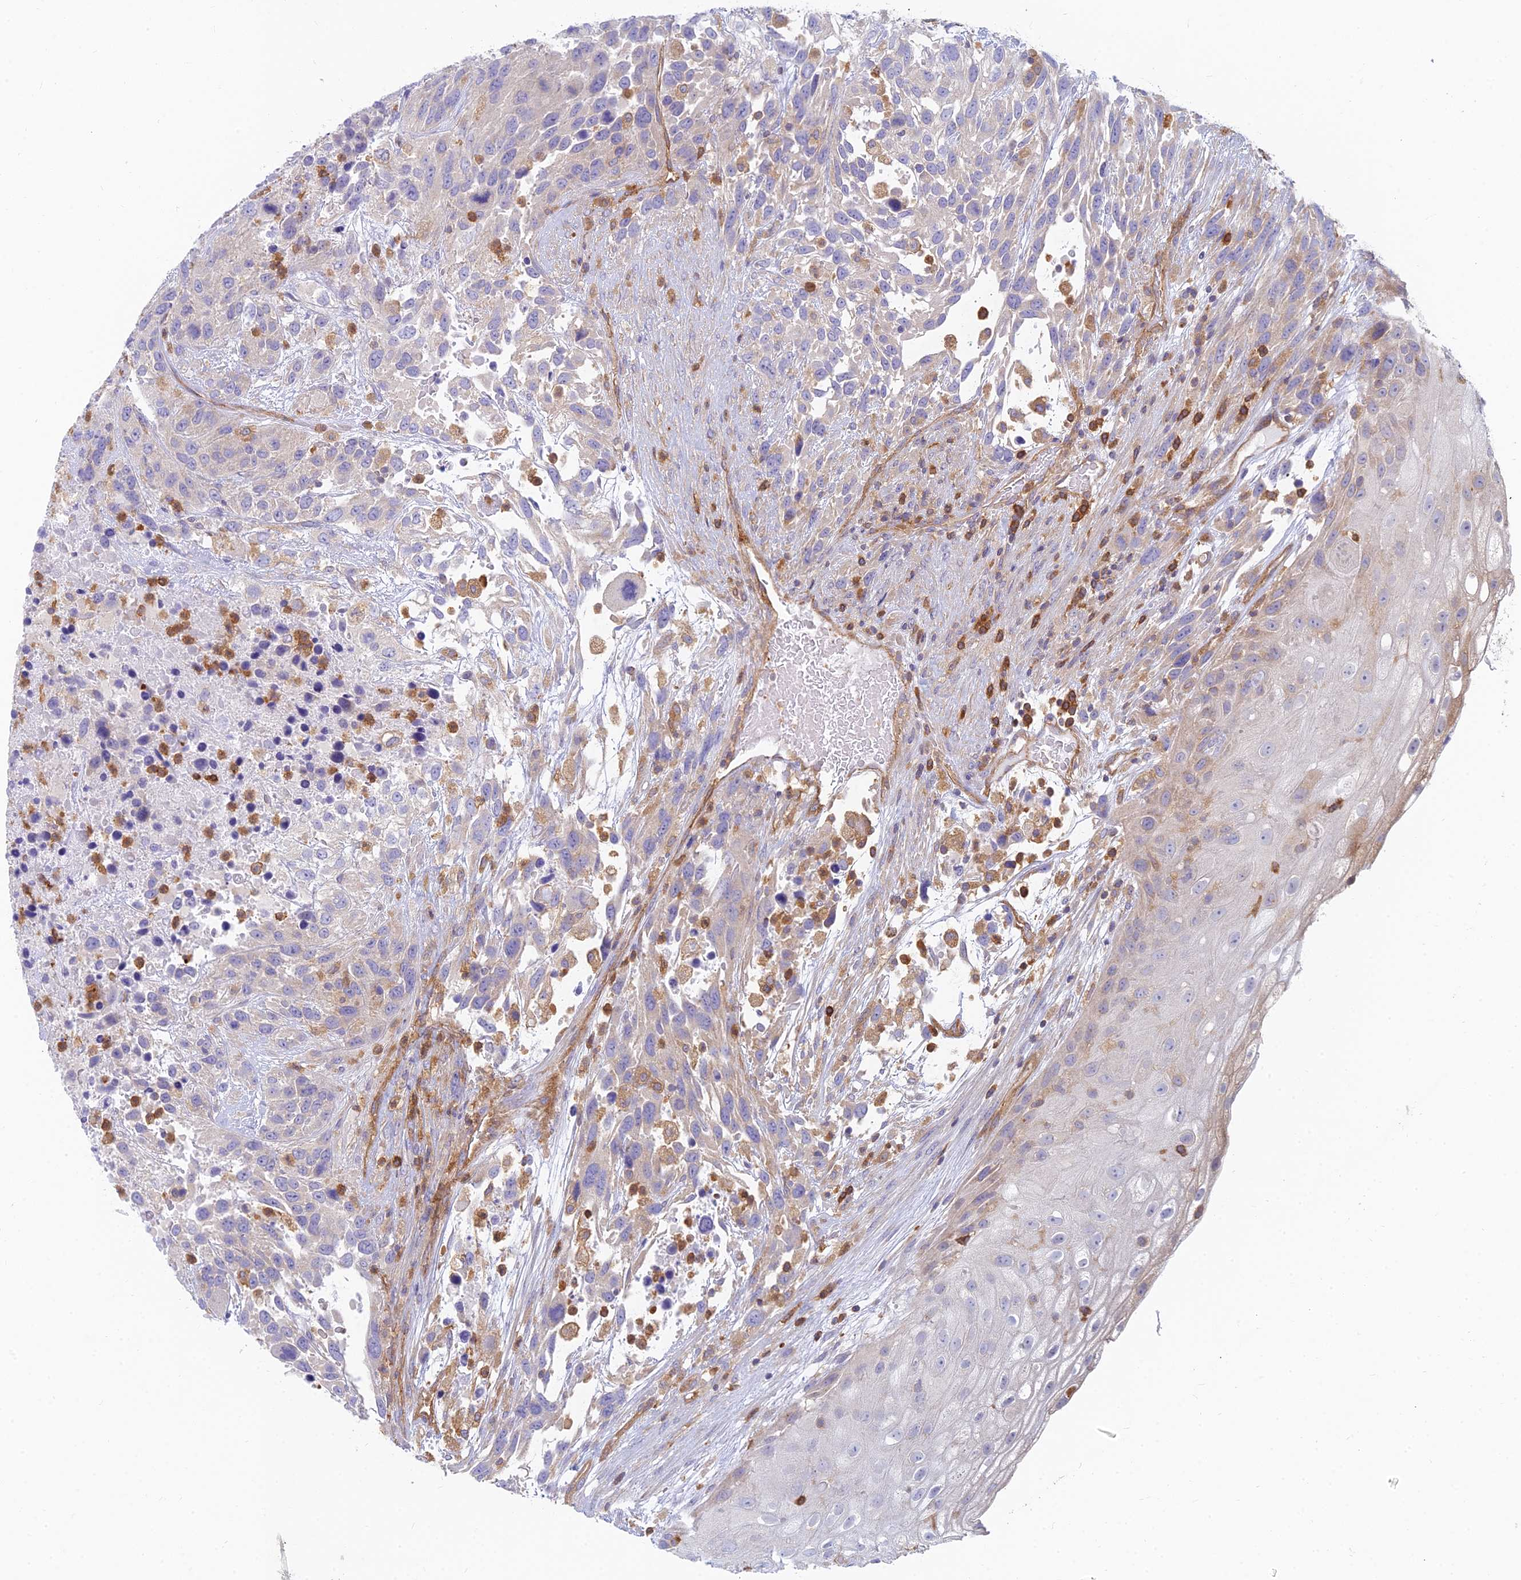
{"staining": {"intensity": "negative", "quantity": "none", "location": "none"}, "tissue": "urothelial cancer", "cell_type": "Tumor cells", "image_type": "cancer", "snomed": [{"axis": "morphology", "description": "Urothelial carcinoma, High grade"}, {"axis": "topography", "description": "Urinary bladder"}], "caption": "There is no significant positivity in tumor cells of urothelial cancer. (DAB immunohistochemistry with hematoxylin counter stain).", "gene": "STRN4", "patient": {"sex": "female", "age": 70}}